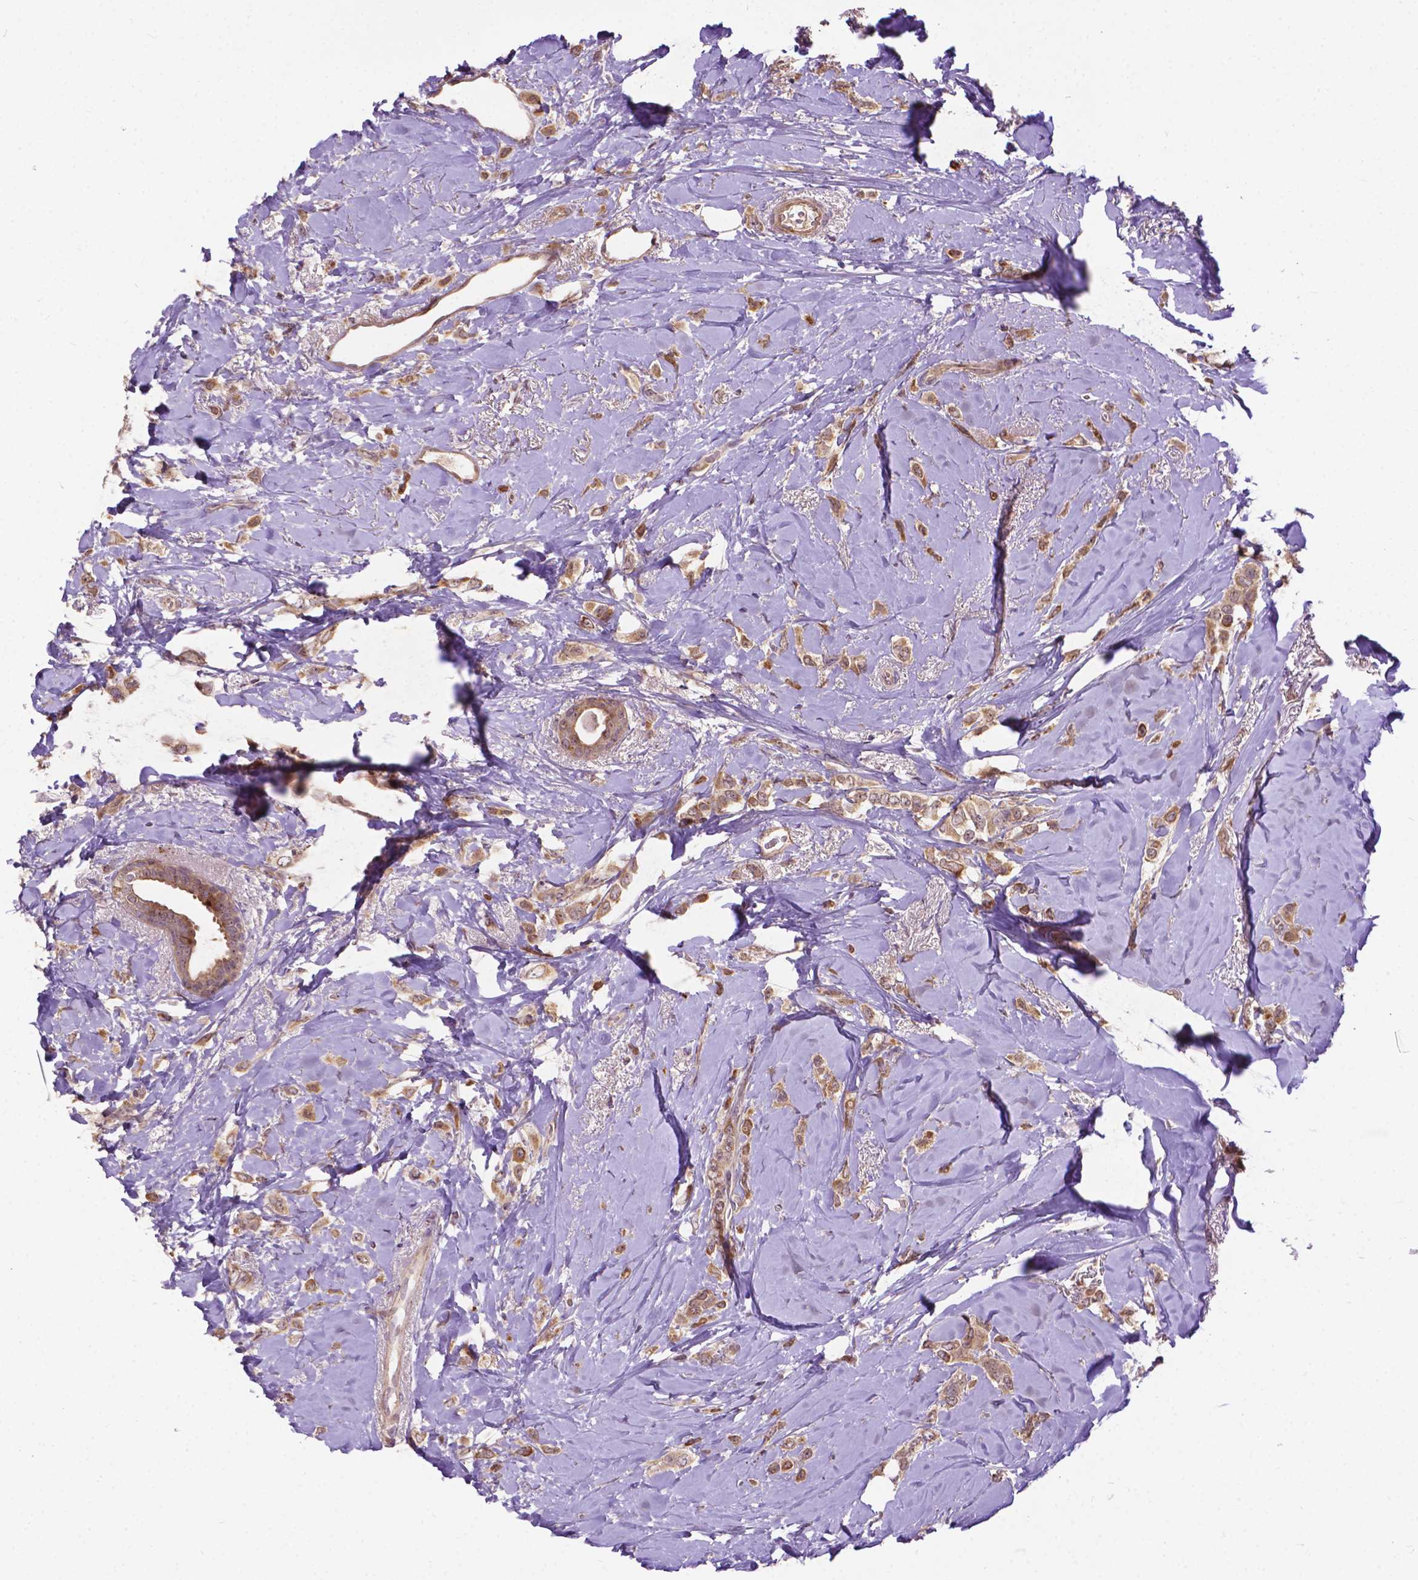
{"staining": {"intensity": "moderate", "quantity": ">75%", "location": "cytoplasmic/membranous,nuclear"}, "tissue": "breast cancer", "cell_type": "Tumor cells", "image_type": "cancer", "snomed": [{"axis": "morphology", "description": "Lobular carcinoma"}, {"axis": "topography", "description": "Breast"}], "caption": "A medium amount of moderate cytoplasmic/membranous and nuclear positivity is present in approximately >75% of tumor cells in breast lobular carcinoma tissue.", "gene": "PARP3", "patient": {"sex": "female", "age": 66}}